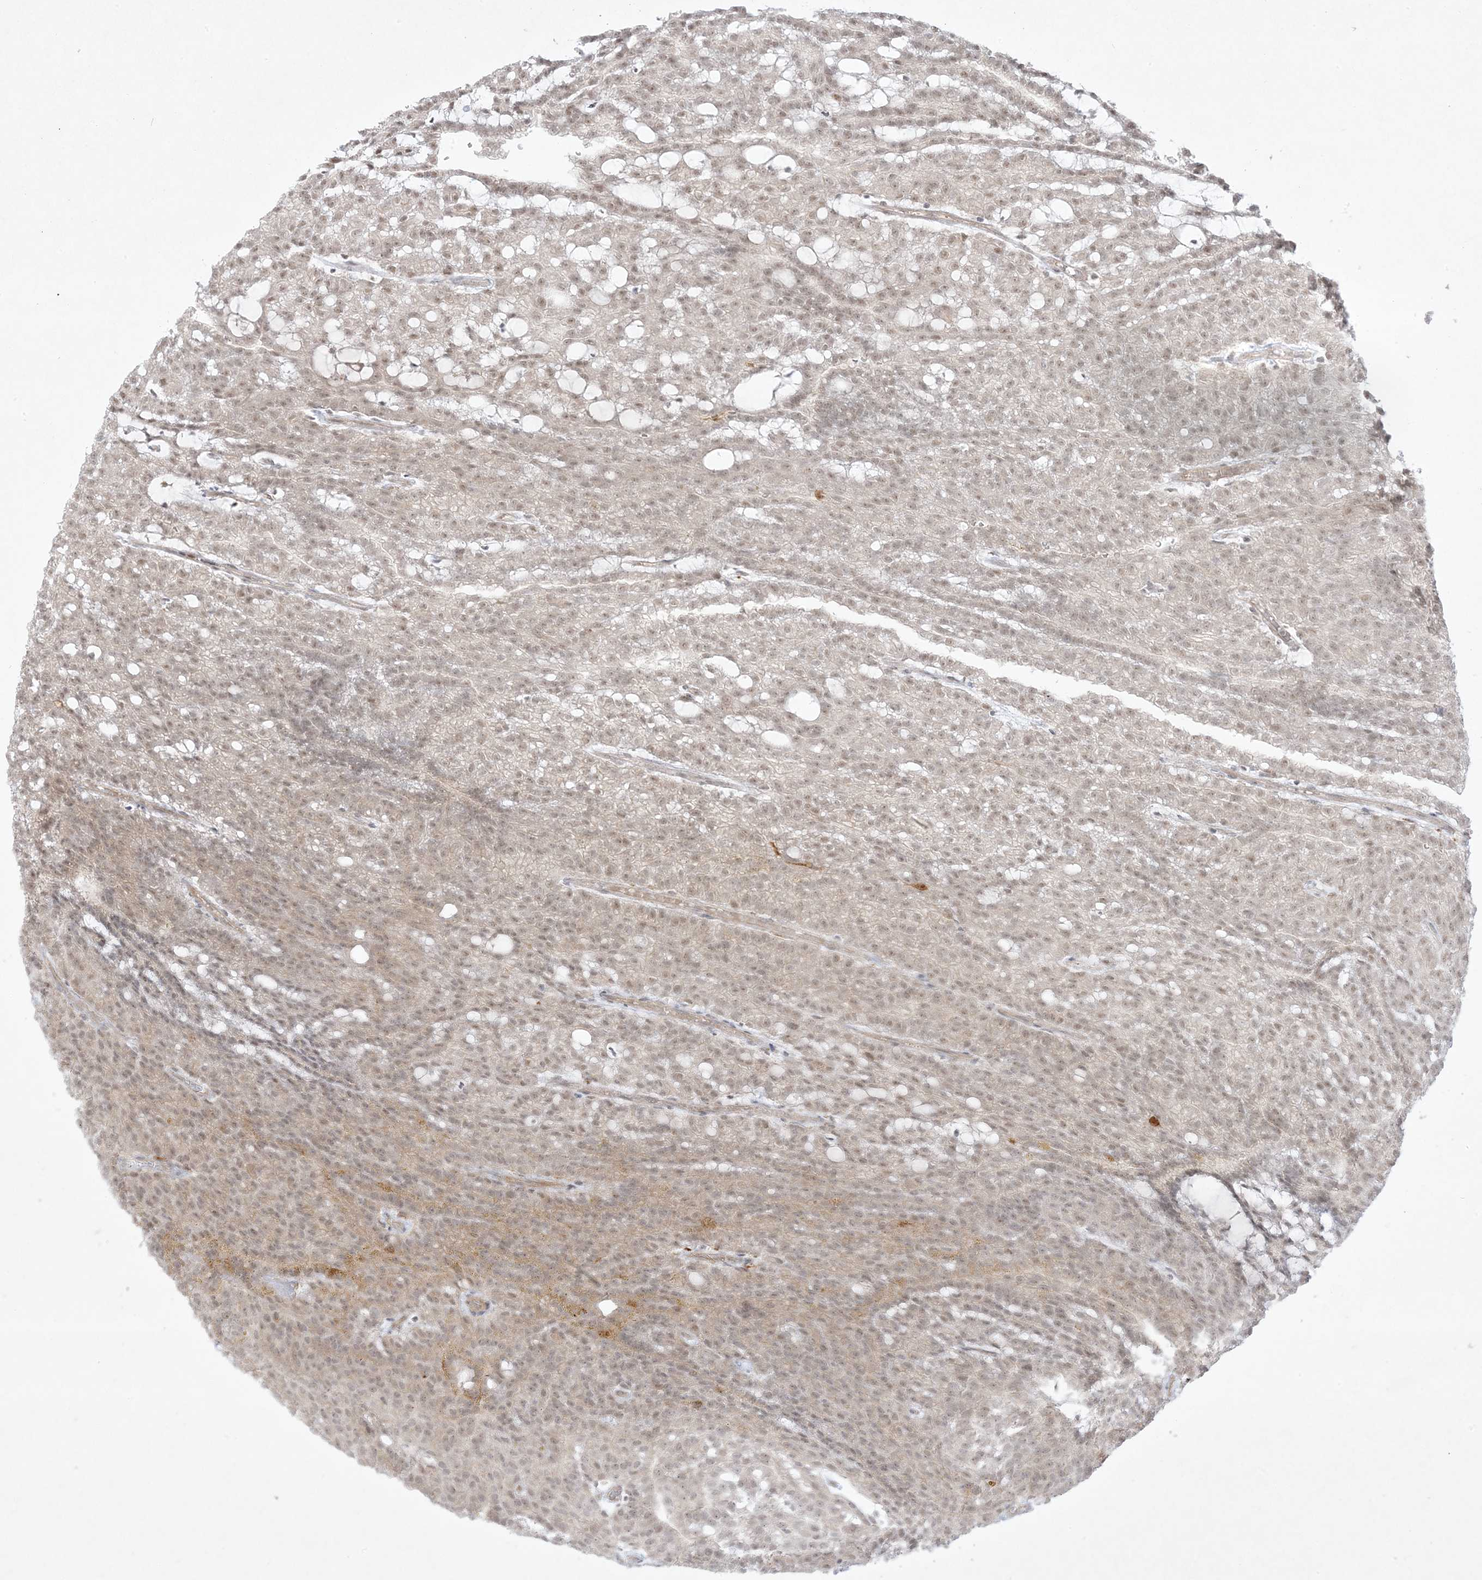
{"staining": {"intensity": "weak", "quantity": ">75%", "location": "nuclear"}, "tissue": "renal cancer", "cell_type": "Tumor cells", "image_type": "cancer", "snomed": [{"axis": "morphology", "description": "Adenocarcinoma, NOS"}, {"axis": "topography", "description": "Kidney"}], "caption": "Weak nuclear protein staining is present in approximately >75% of tumor cells in renal cancer (adenocarcinoma). (brown staining indicates protein expression, while blue staining denotes nuclei).", "gene": "PTK6", "patient": {"sex": "male", "age": 63}}